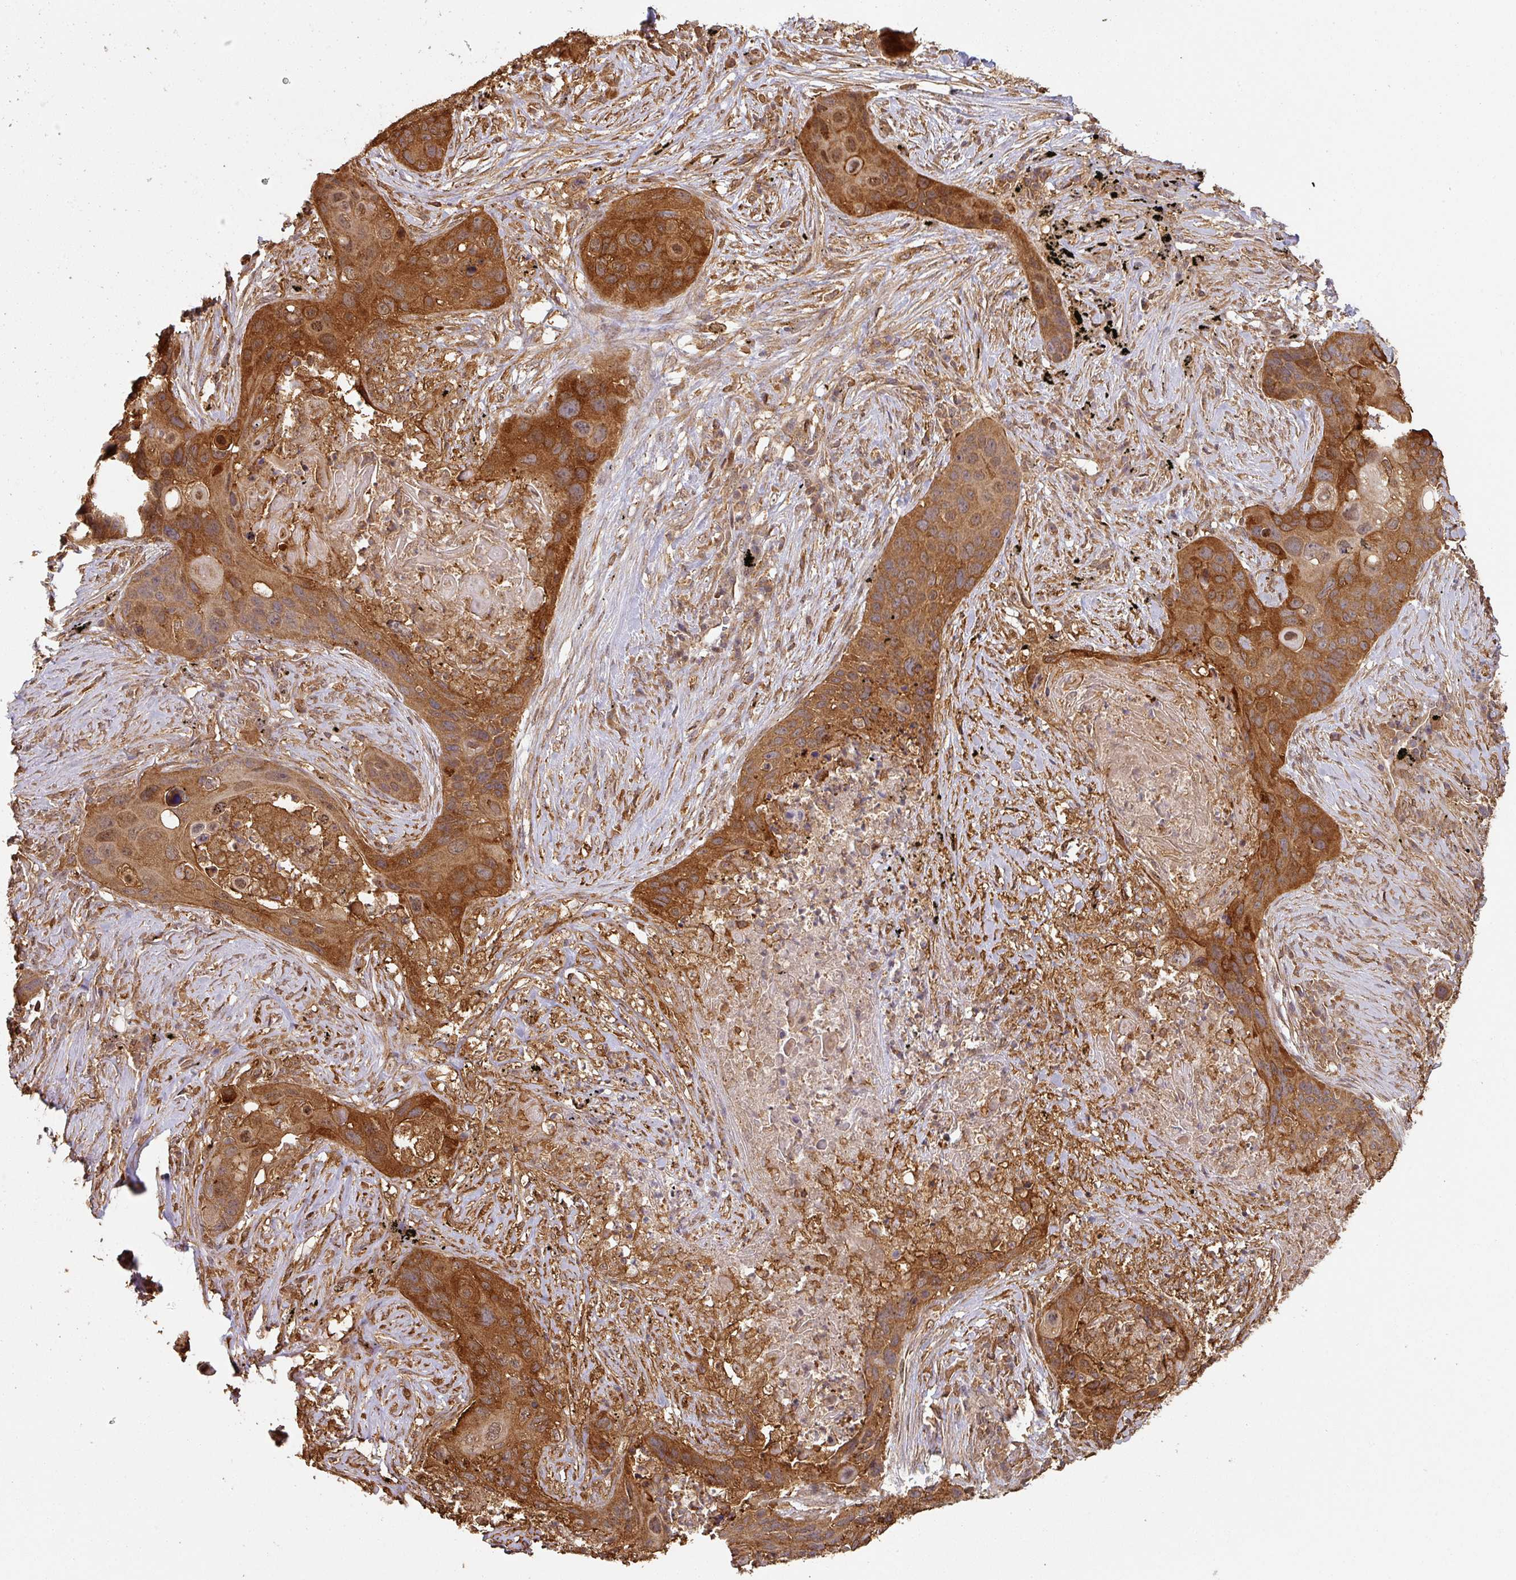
{"staining": {"intensity": "strong", "quantity": ">75%", "location": "cytoplasmic/membranous,nuclear"}, "tissue": "lung cancer", "cell_type": "Tumor cells", "image_type": "cancer", "snomed": [{"axis": "morphology", "description": "Squamous cell carcinoma, NOS"}, {"axis": "topography", "description": "Lung"}], "caption": "Lung cancer (squamous cell carcinoma) tissue displays strong cytoplasmic/membranous and nuclear staining in approximately >75% of tumor cells The staining was performed using DAB (3,3'-diaminobenzidine), with brown indicating positive protein expression. Nuclei are stained blue with hematoxylin.", "gene": "ZNF322", "patient": {"sex": "female", "age": 63}}